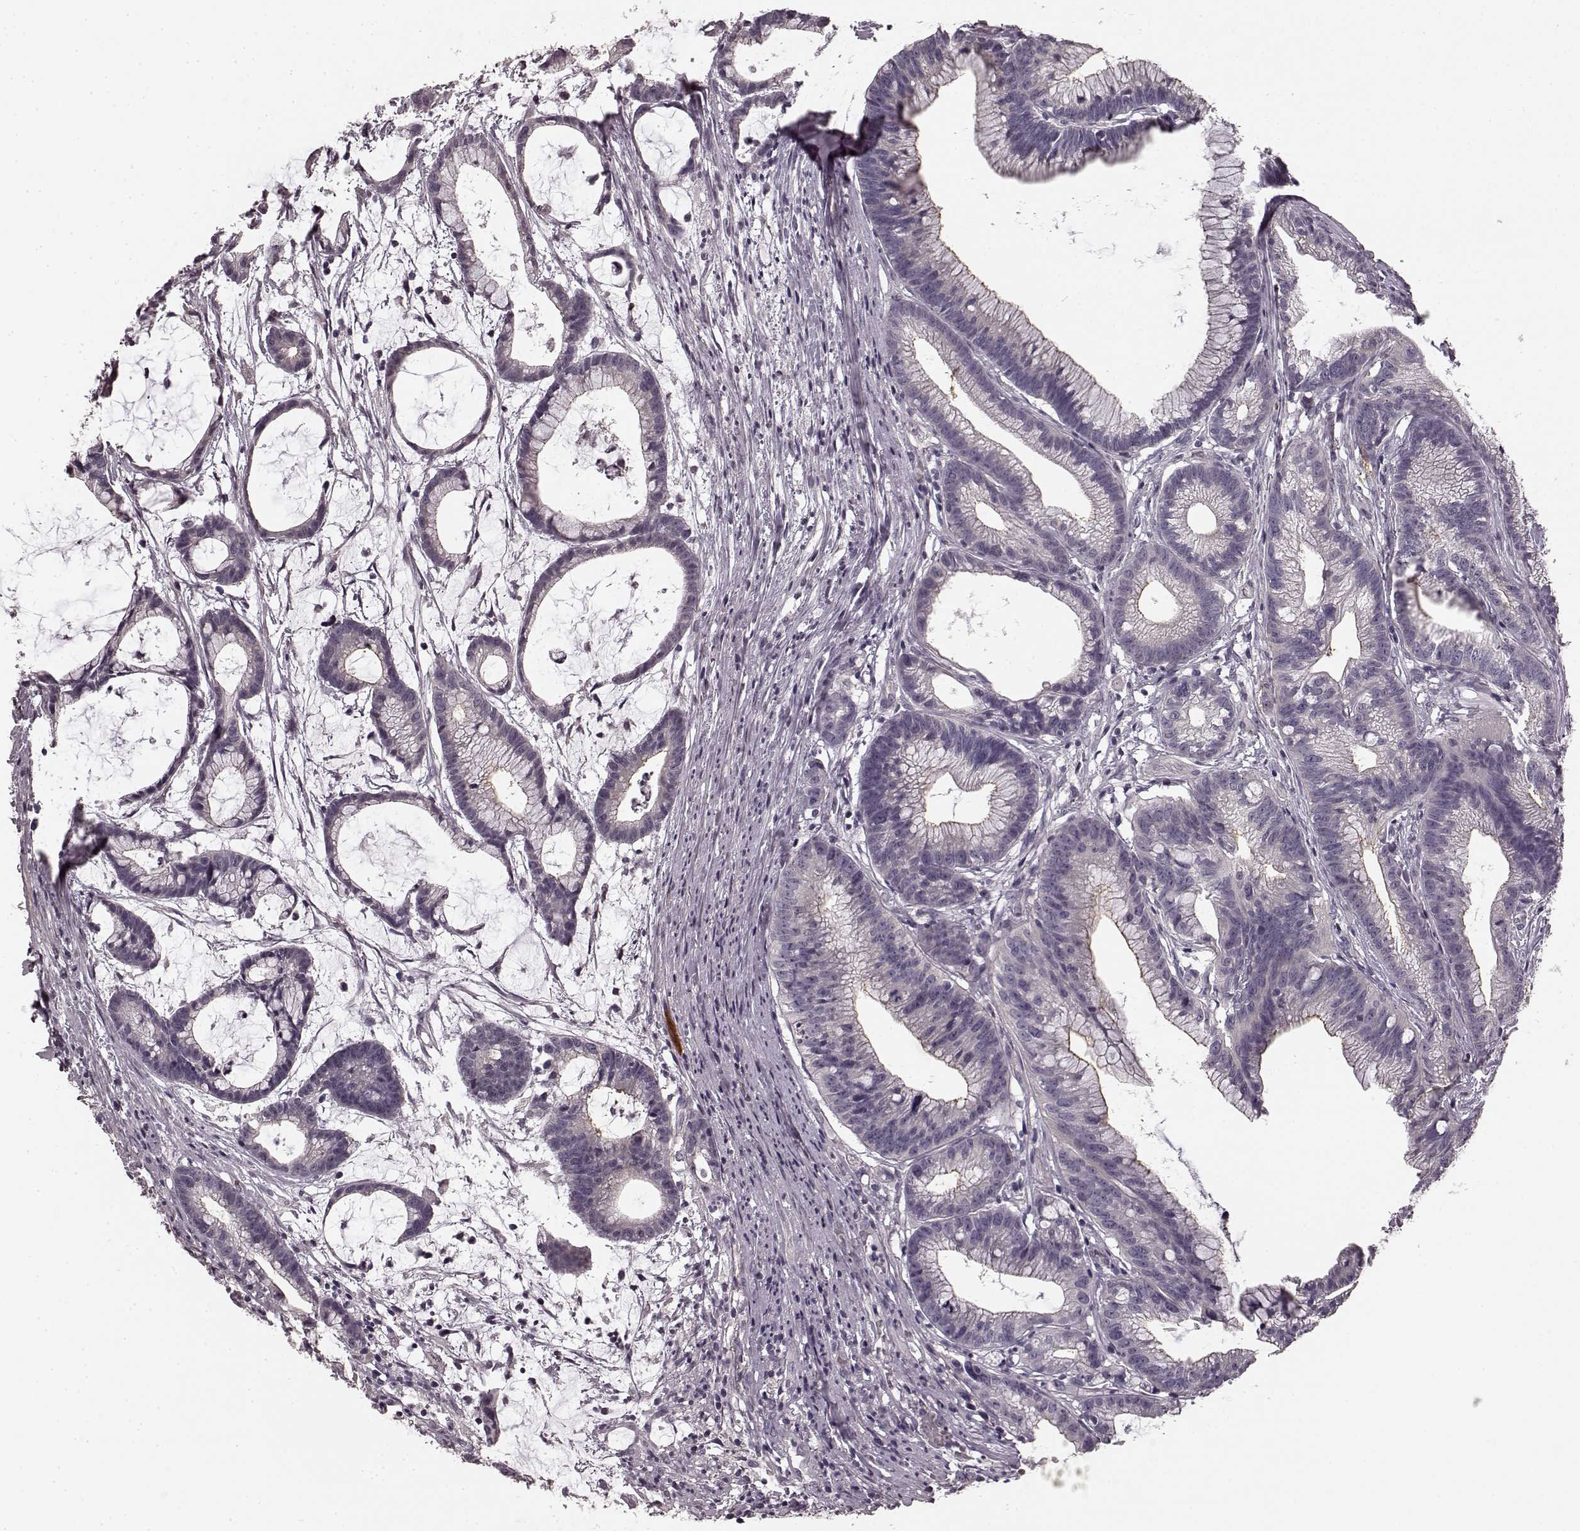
{"staining": {"intensity": "moderate", "quantity": "<25%", "location": "cytoplasmic/membranous"}, "tissue": "colorectal cancer", "cell_type": "Tumor cells", "image_type": "cancer", "snomed": [{"axis": "morphology", "description": "Adenocarcinoma, NOS"}, {"axis": "topography", "description": "Colon"}], "caption": "A micrograph of human adenocarcinoma (colorectal) stained for a protein demonstrates moderate cytoplasmic/membranous brown staining in tumor cells.", "gene": "PRKCE", "patient": {"sex": "female", "age": 78}}